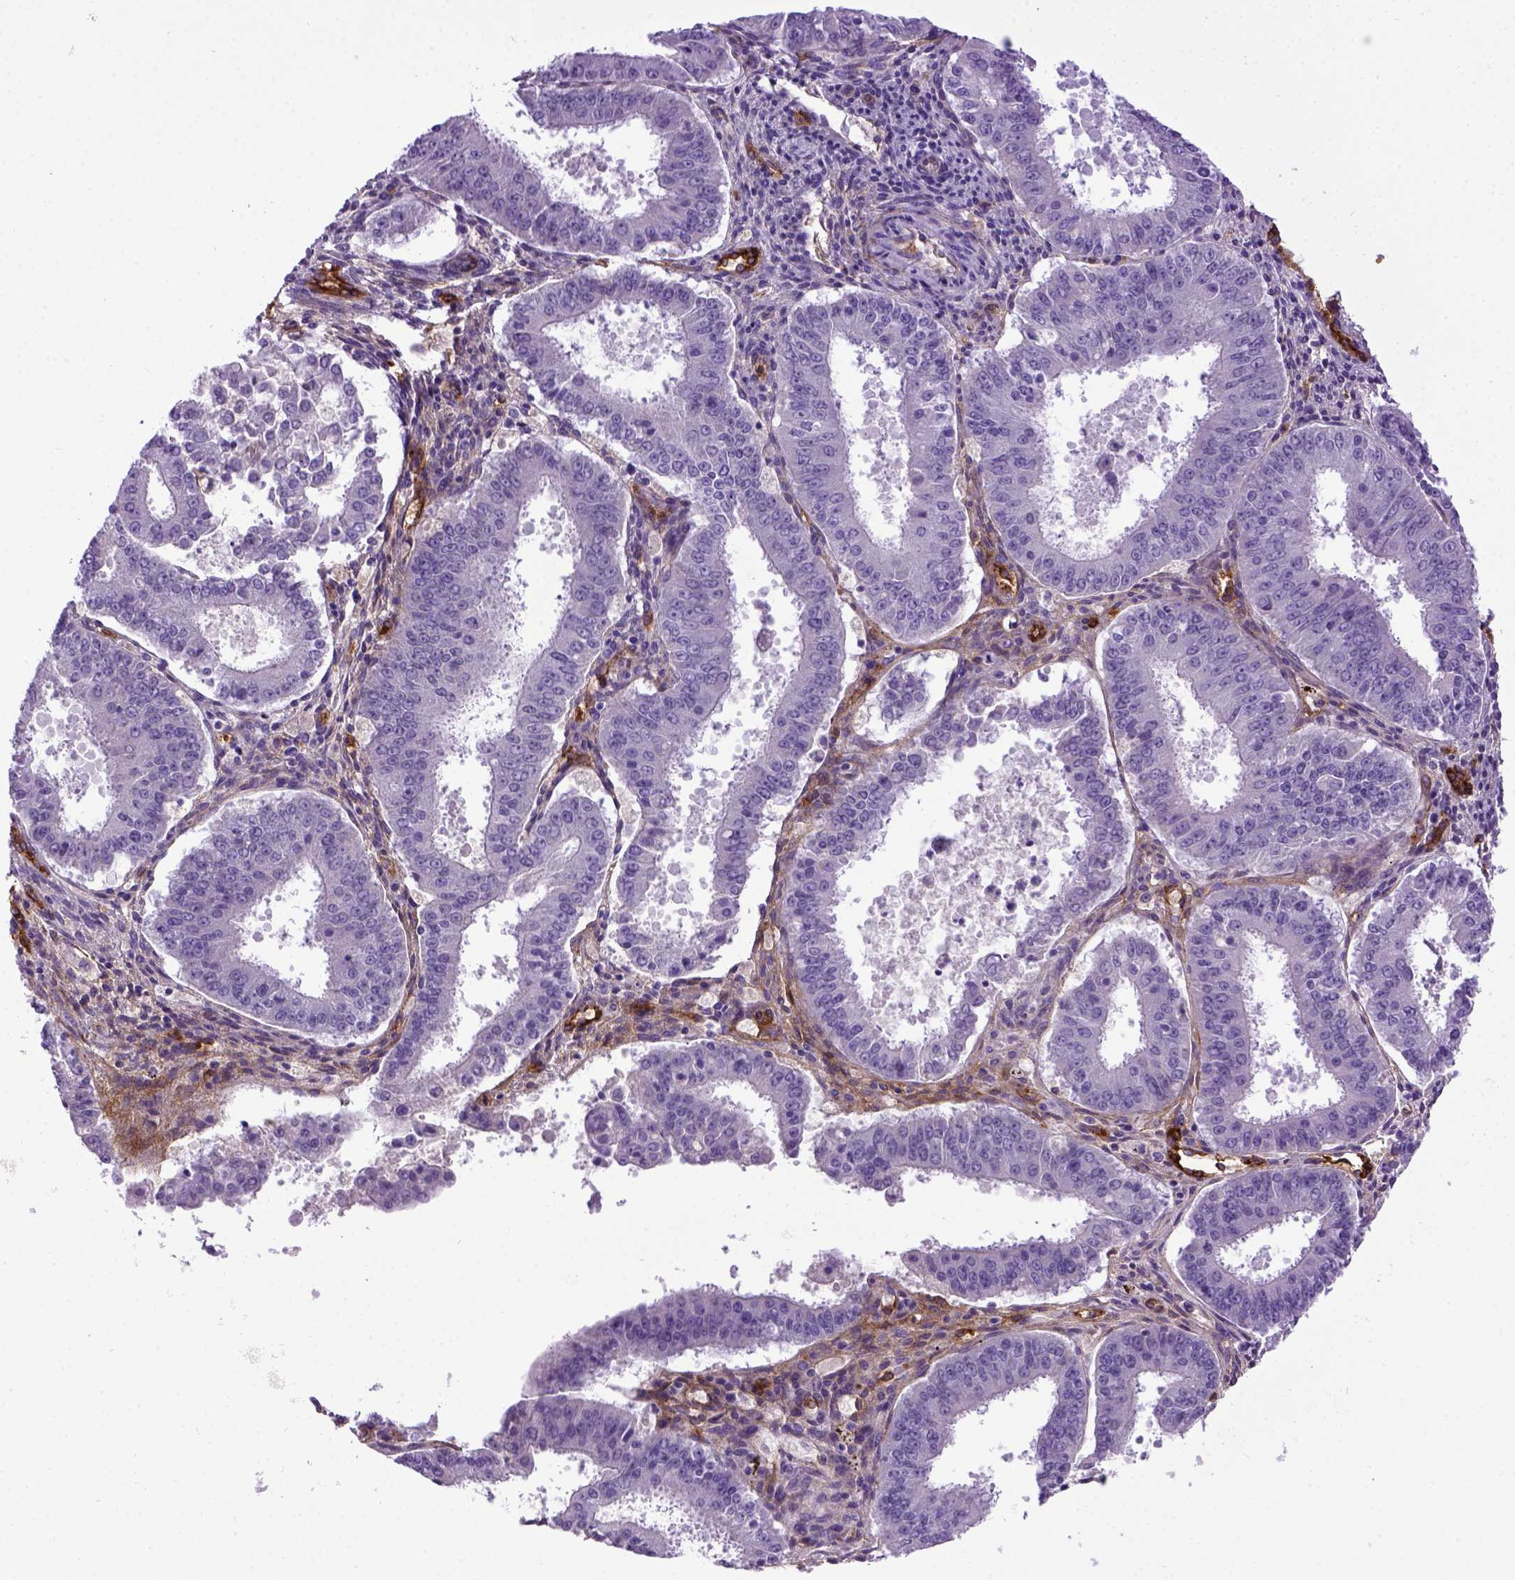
{"staining": {"intensity": "negative", "quantity": "none", "location": "none"}, "tissue": "ovarian cancer", "cell_type": "Tumor cells", "image_type": "cancer", "snomed": [{"axis": "morphology", "description": "Carcinoma, endometroid"}, {"axis": "topography", "description": "Ovary"}], "caption": "A high-resolution image shows immunohistochemistry staining of ovarian cancer (endometroid carcinoma), which reveals no significant positivity in tumor cells. (IHC, brightfield microscopy, high magnification).", "gene": "ENG", "patient": {"sex": "female", "age": 42}}